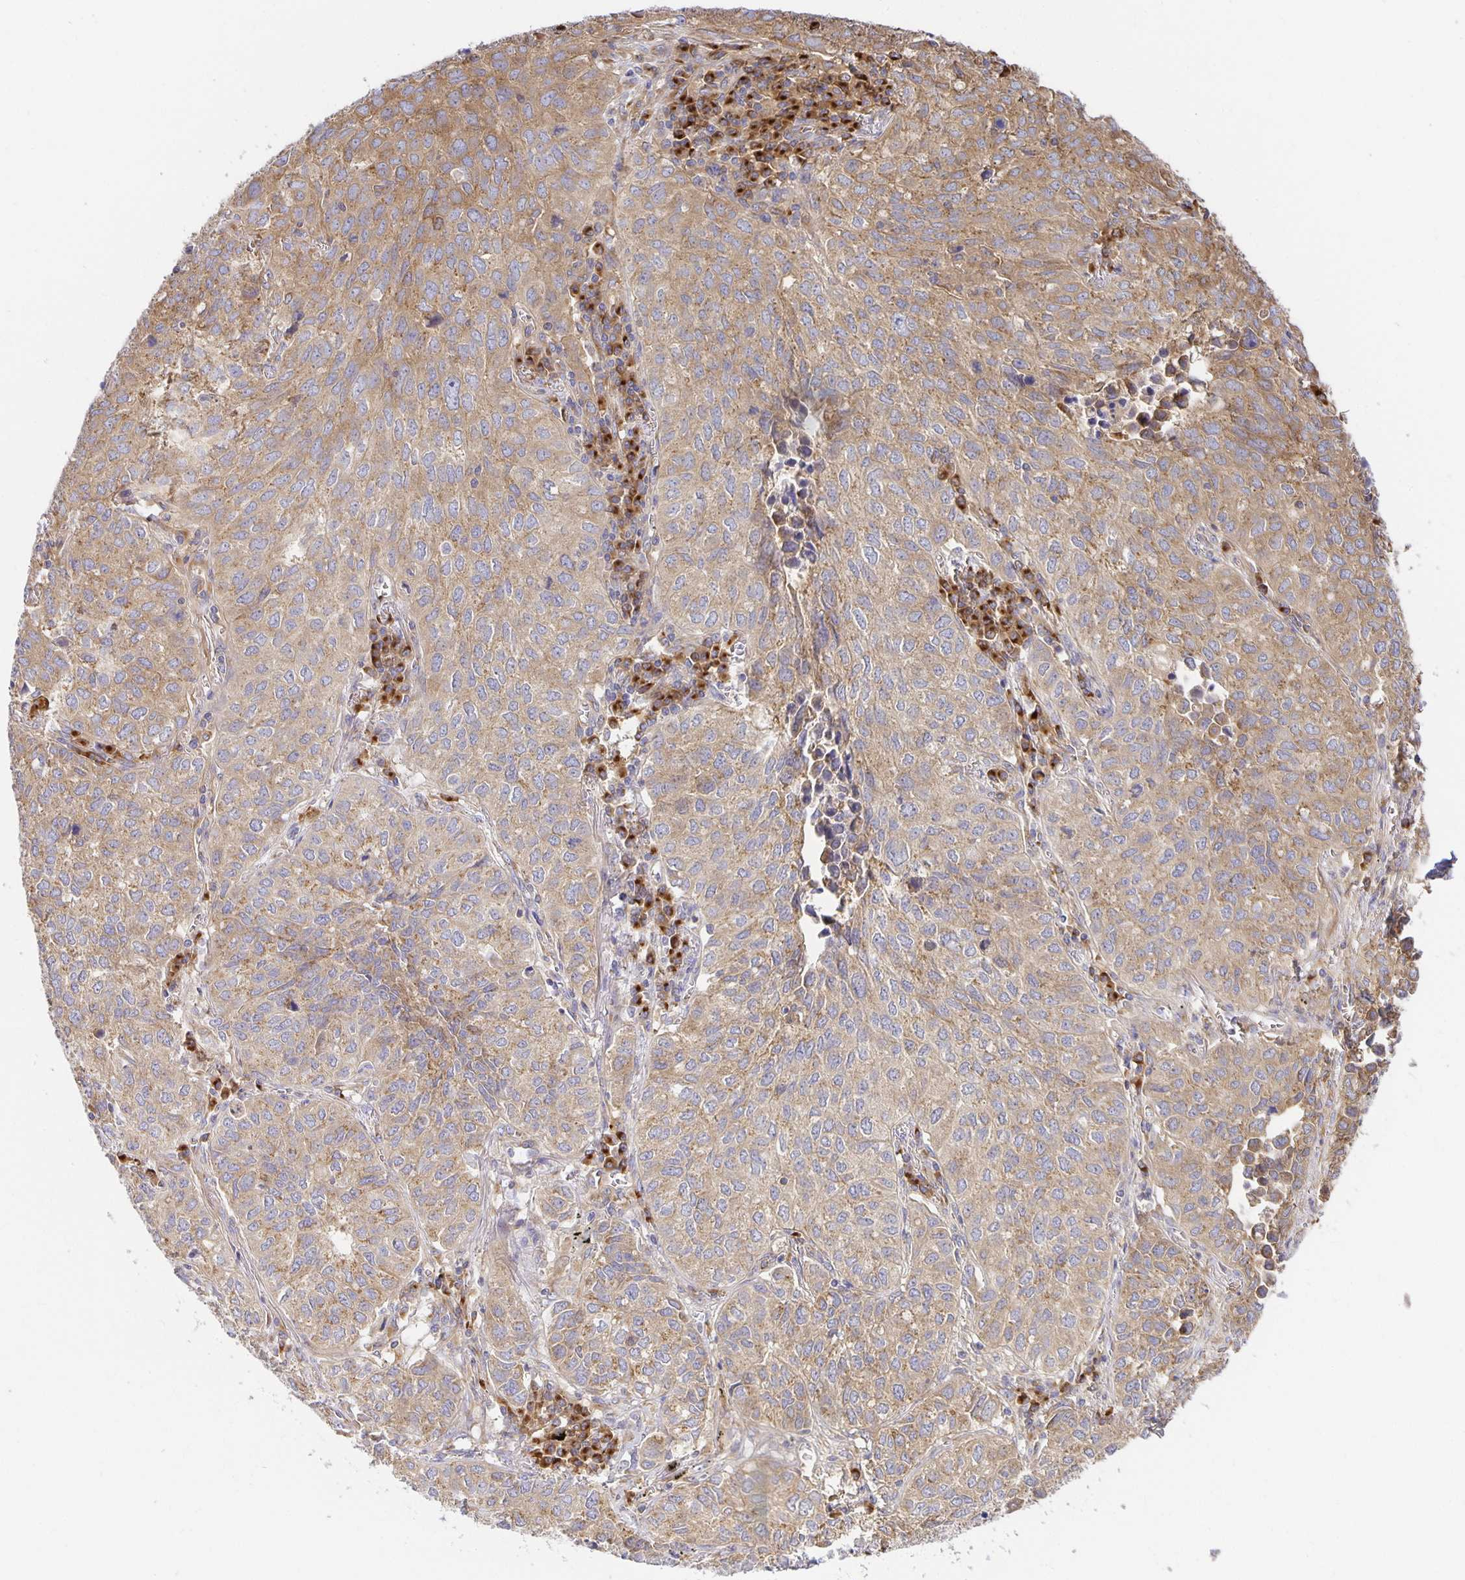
{"staining": {"intensity": "weak", "quantity": ">75%", "location": "cytoplasmic/membranous"}, "tissue": "lung cancer", "cell_type": "Tumor cells", "image_type": "cancer", "snomed": [{"axis": "morphology", "description": "Adenocarcinoma, NOS"}, {"axis": "topography", "description": "Lung"}], "caption": "Brown immunohistochemical staining in lung cancer (adenocarcinoma) displays weak cytoplasmic/membranous staining in approximately >75% of tumor cells. The staining was performed using DAB (3,3'-diaminobenzidine) to visualize the protein expression in brown, while the nuclei were stained in blue with hematoxylin (Magnification: 20x).", "gene": "USO1", "patient": {"sex": "female", "age": 50}}